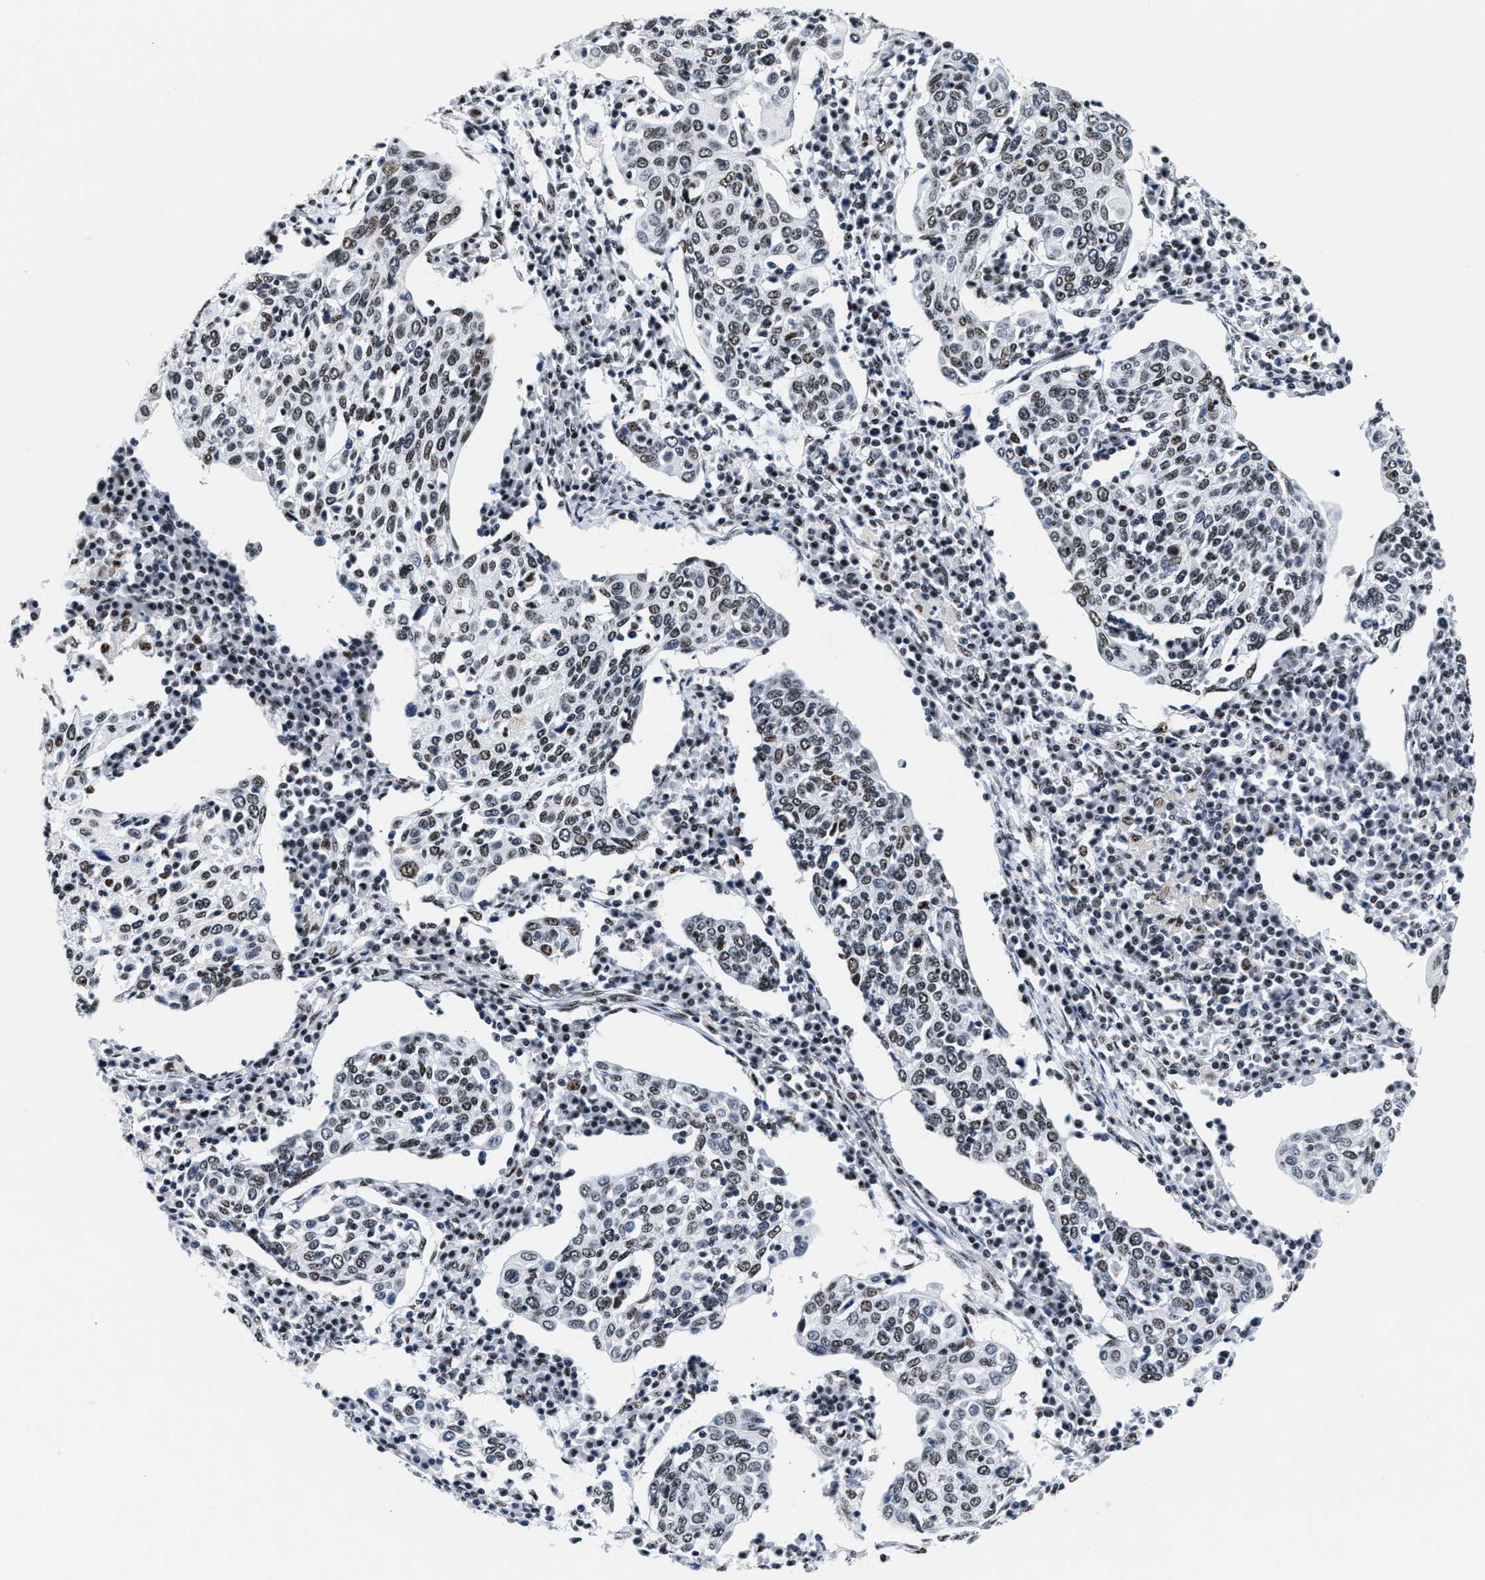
{"staining": {"intensity": "weak", "quantity": ">75%", "location": "nuclear"}, "tissue": "cervical cancer", "cell_type": "Tumor cells", "image_type": "cancer", "snomed": [{"axis": "morphology", "description": "Squamous cell carcinoma, NOS"}, {"axis": "topography", "description": "Cervix"}], "caption": "Cervical cancer (squamous cell carcinoma) stained with immunohistochemistry (IHC) displays weak nuclear expression in about >75% of tumor cells.", "gene": "RAD50", "patient": {"sex": "female", "age": 40}}